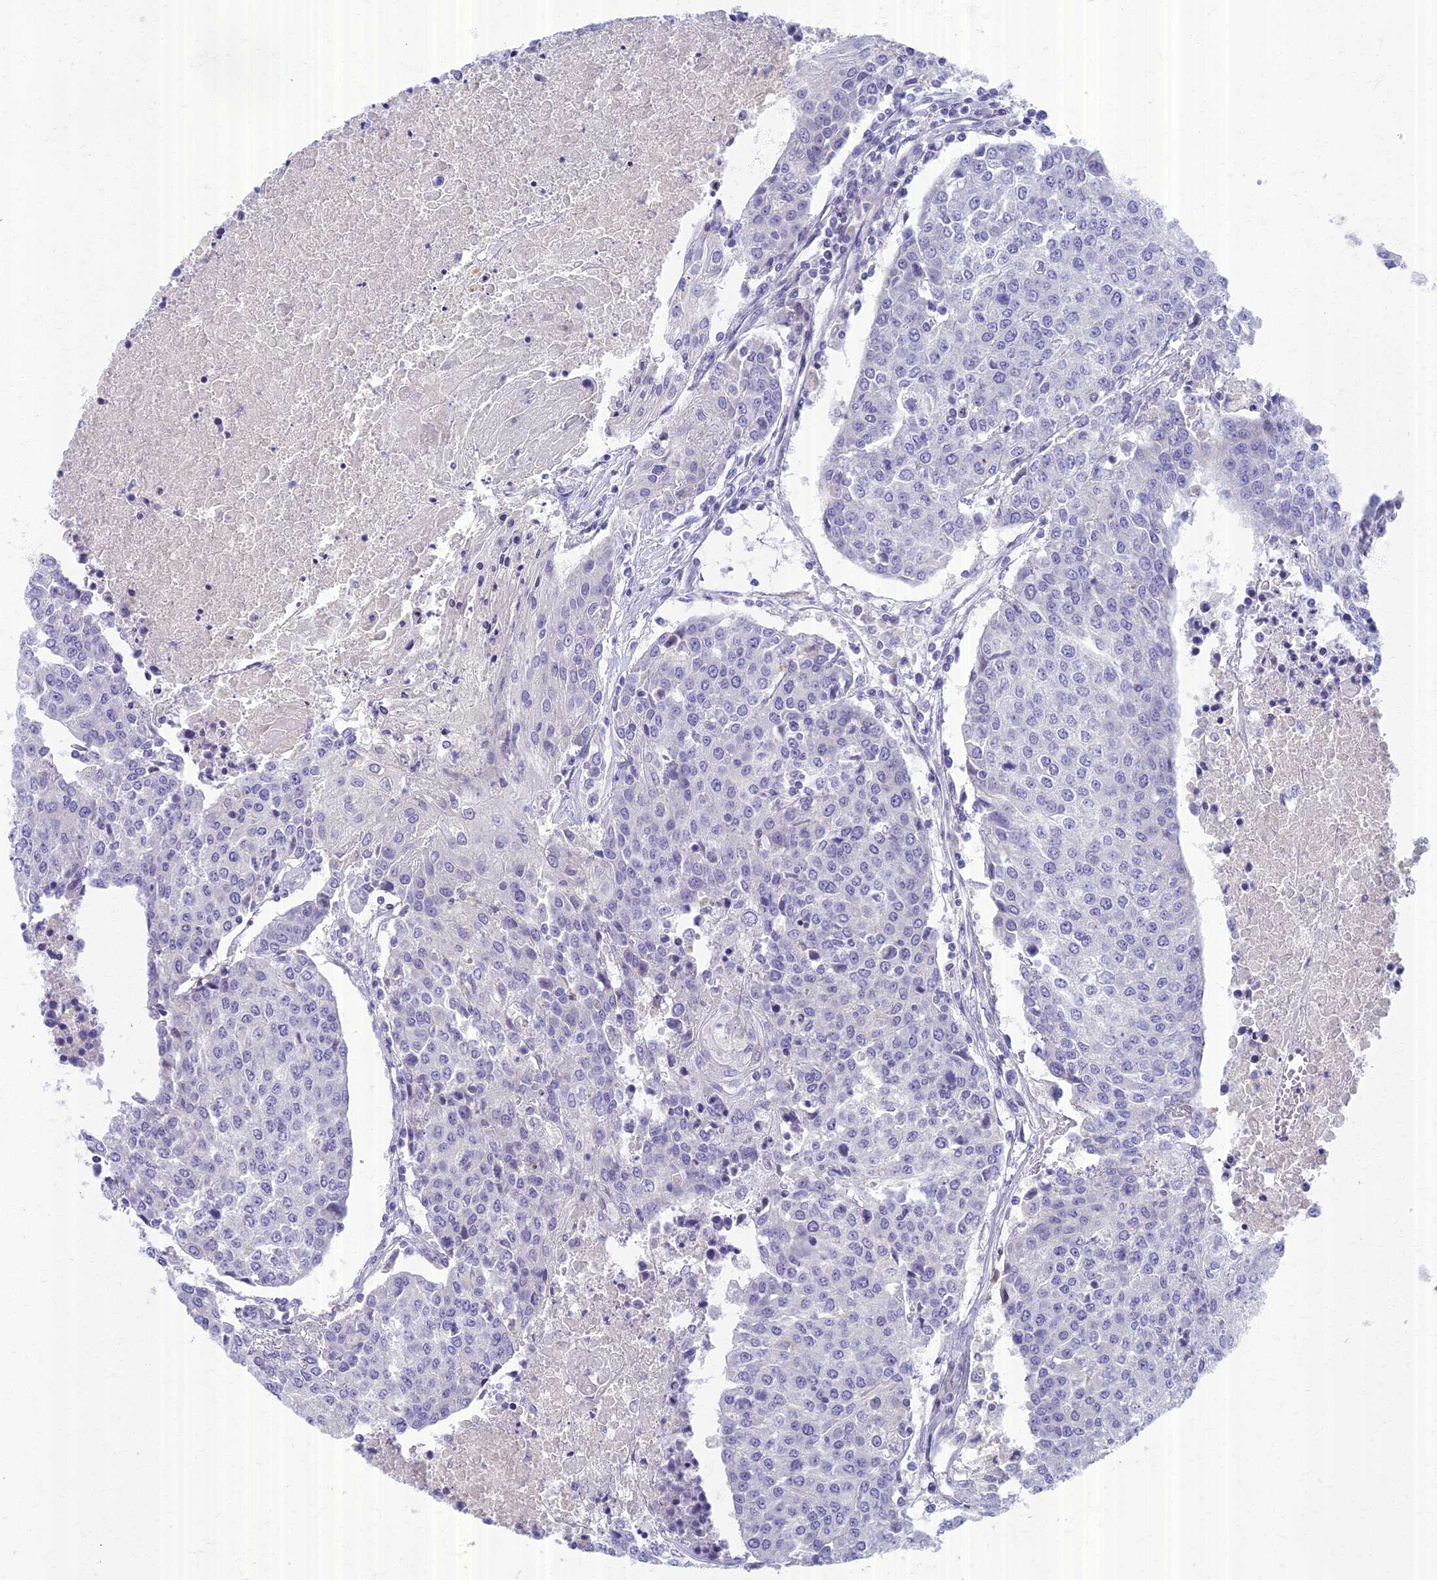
{"staining": {"intensity": "negative", "quantity": "none", "location": "none"}, "tissue": "urothelial cancer", "cell_type": "Tumor cells", "image_type": "cancer", "snomed": [{"axis": "morphology", "description": "Urothelial carcinoma, High grade"}, {"axis": "topography", "description": "Urinary bladder"}], "caption": "Tumor cells show no significant protein staining in urothelial cancer. The staining was performed using DAB (3,3'-diaminobenzidine) to visualize the protein expression in brown, while the nuclei were stained in blue with hematoxylin (Magnification: 20x).", "gene": "AP4E1", "patient": {"sex": "female", "age": 85}}